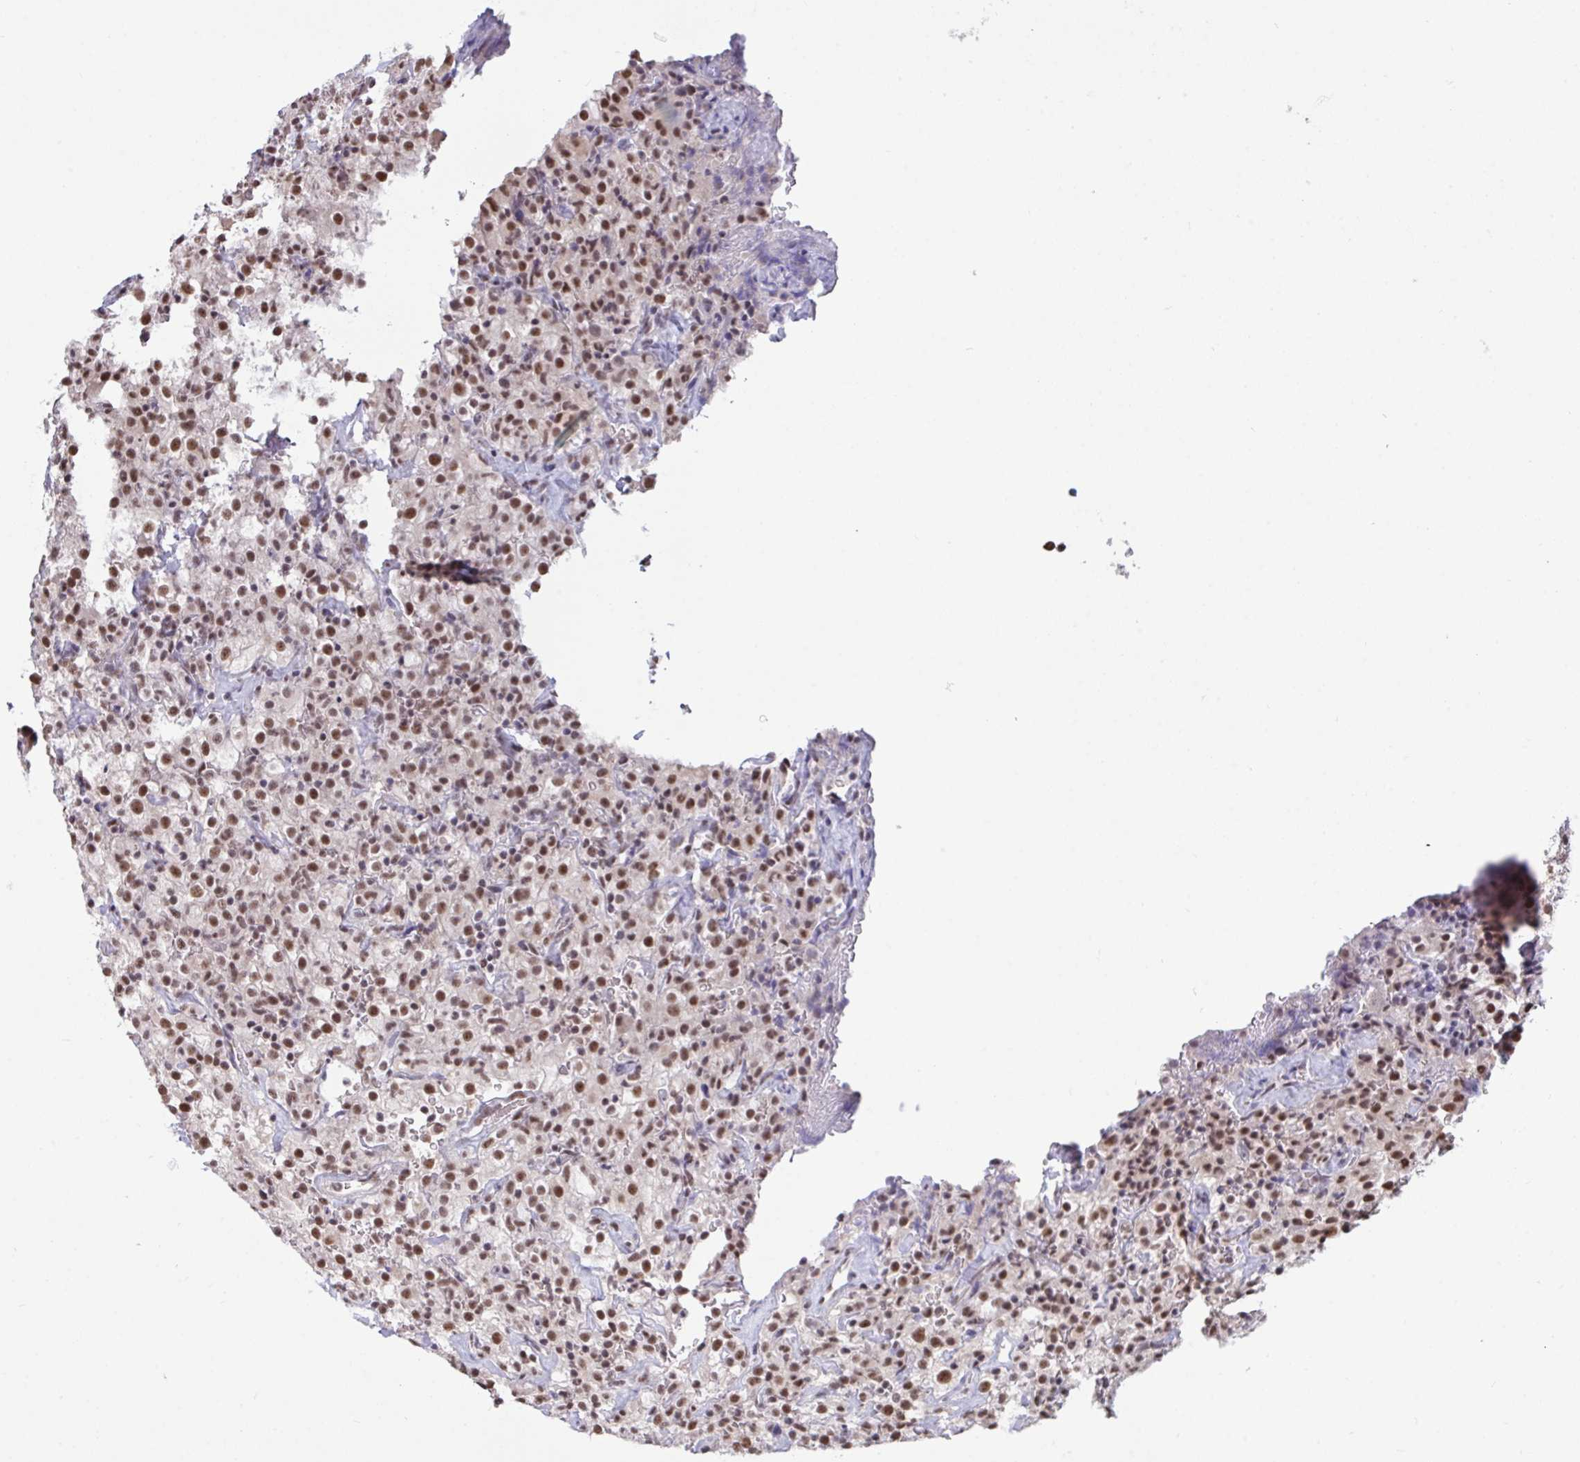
{"staining": {"intensity": "moderate", "quantity": ">75%", "location": "nuclear"}, "tissue": "renal cancer", "cell_type": "Tumor cells", "image_type": "cancer", "snomed": [{"axis": "morphology", "description": "Adenocarcinoma, NOS"}, {"axis": "topography", "description": "Kidney"}], "caption": "Immunohistochemical staining of renal adenocarcinoma shows medium levels of moderate nuclear staining in approximately >75% of tumor cells.", "gene": "PUF60", "patient": {"sex": "female", "age": 74}}